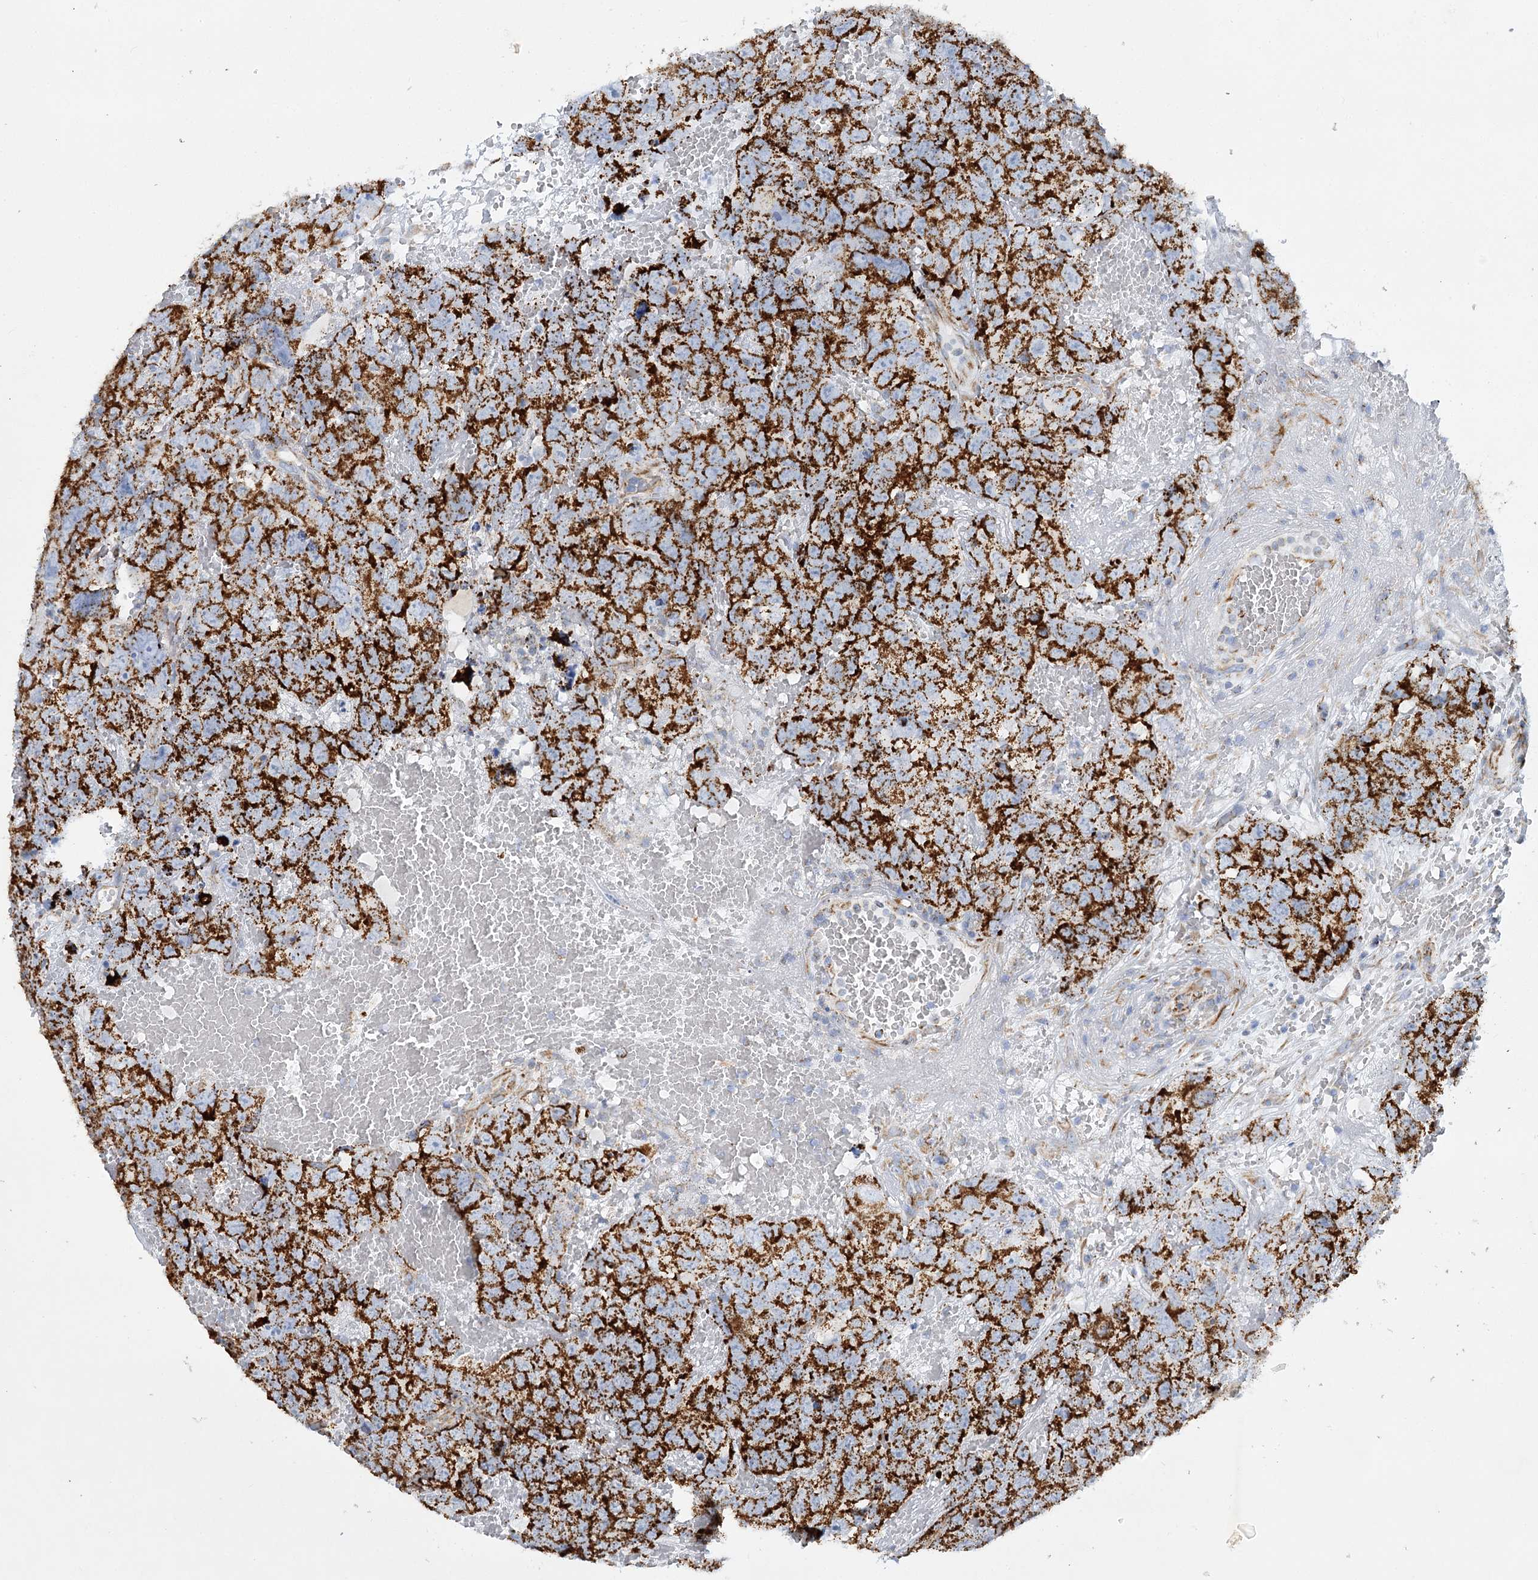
{"staining": {"intensity": "strong", "quantity": ">75%", "location": "cytoplasmic/membranous"}, "tissue": "testis cancer", "cell_type": "Tumor cells", "image_type": "cancer", "snomed": [{"axis": "morphology", "description": "Carcinoma, Embryonal, NOS"}, {"axis": "topography", "description": "Testis"}], "caption": "Strong cytoplasmic/membranous positivity for a protein is present in about >75% of tumor cells of testis cancer (embryonal carcinoma) using IHC.", "gene": "DHTKD1", "patient": {"sex": "male", "age": 45}}